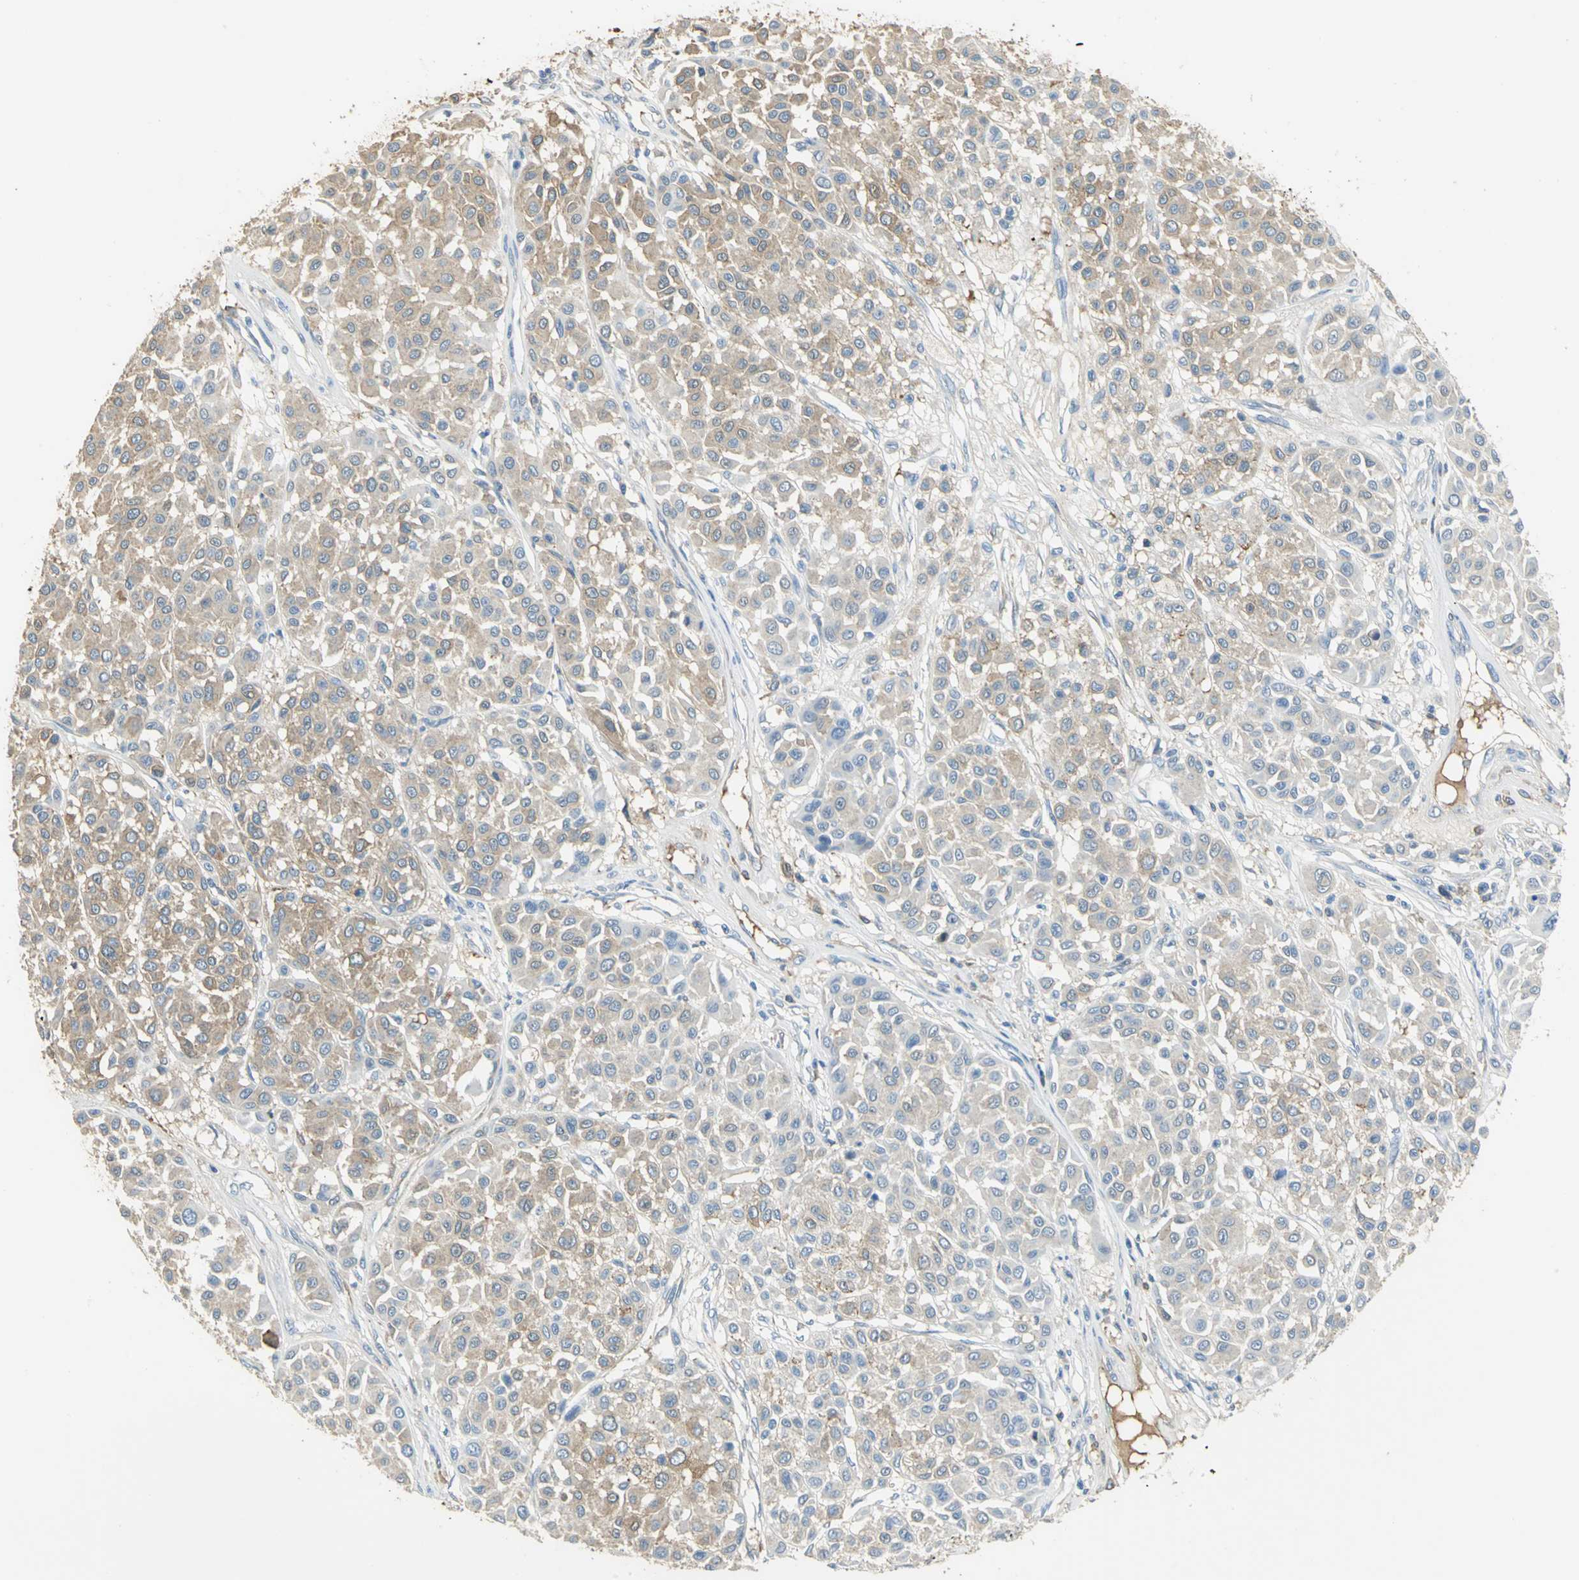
{"staining": {"intensity": "moderate", "quantity": ">75%", "location": "cytoplasmic/membranous"}, "tissue": "melanoma", "cell_type": "Tumor cells", "image_type": "cancer", "snomed": [{"axis": "morphology", "description": "Malignant melanoma, Metastatic site"}, {"axis": "topography", "description": "Soft tissue"}], "caption": "An image of human melanoma stained for a protein demonstrates moderate cytoplasmic/membranous brown staining in tumor cells. Nuclei are stained in blue.", "gene": "GYG2", "patient": {"sex": "male", "age": 41}}